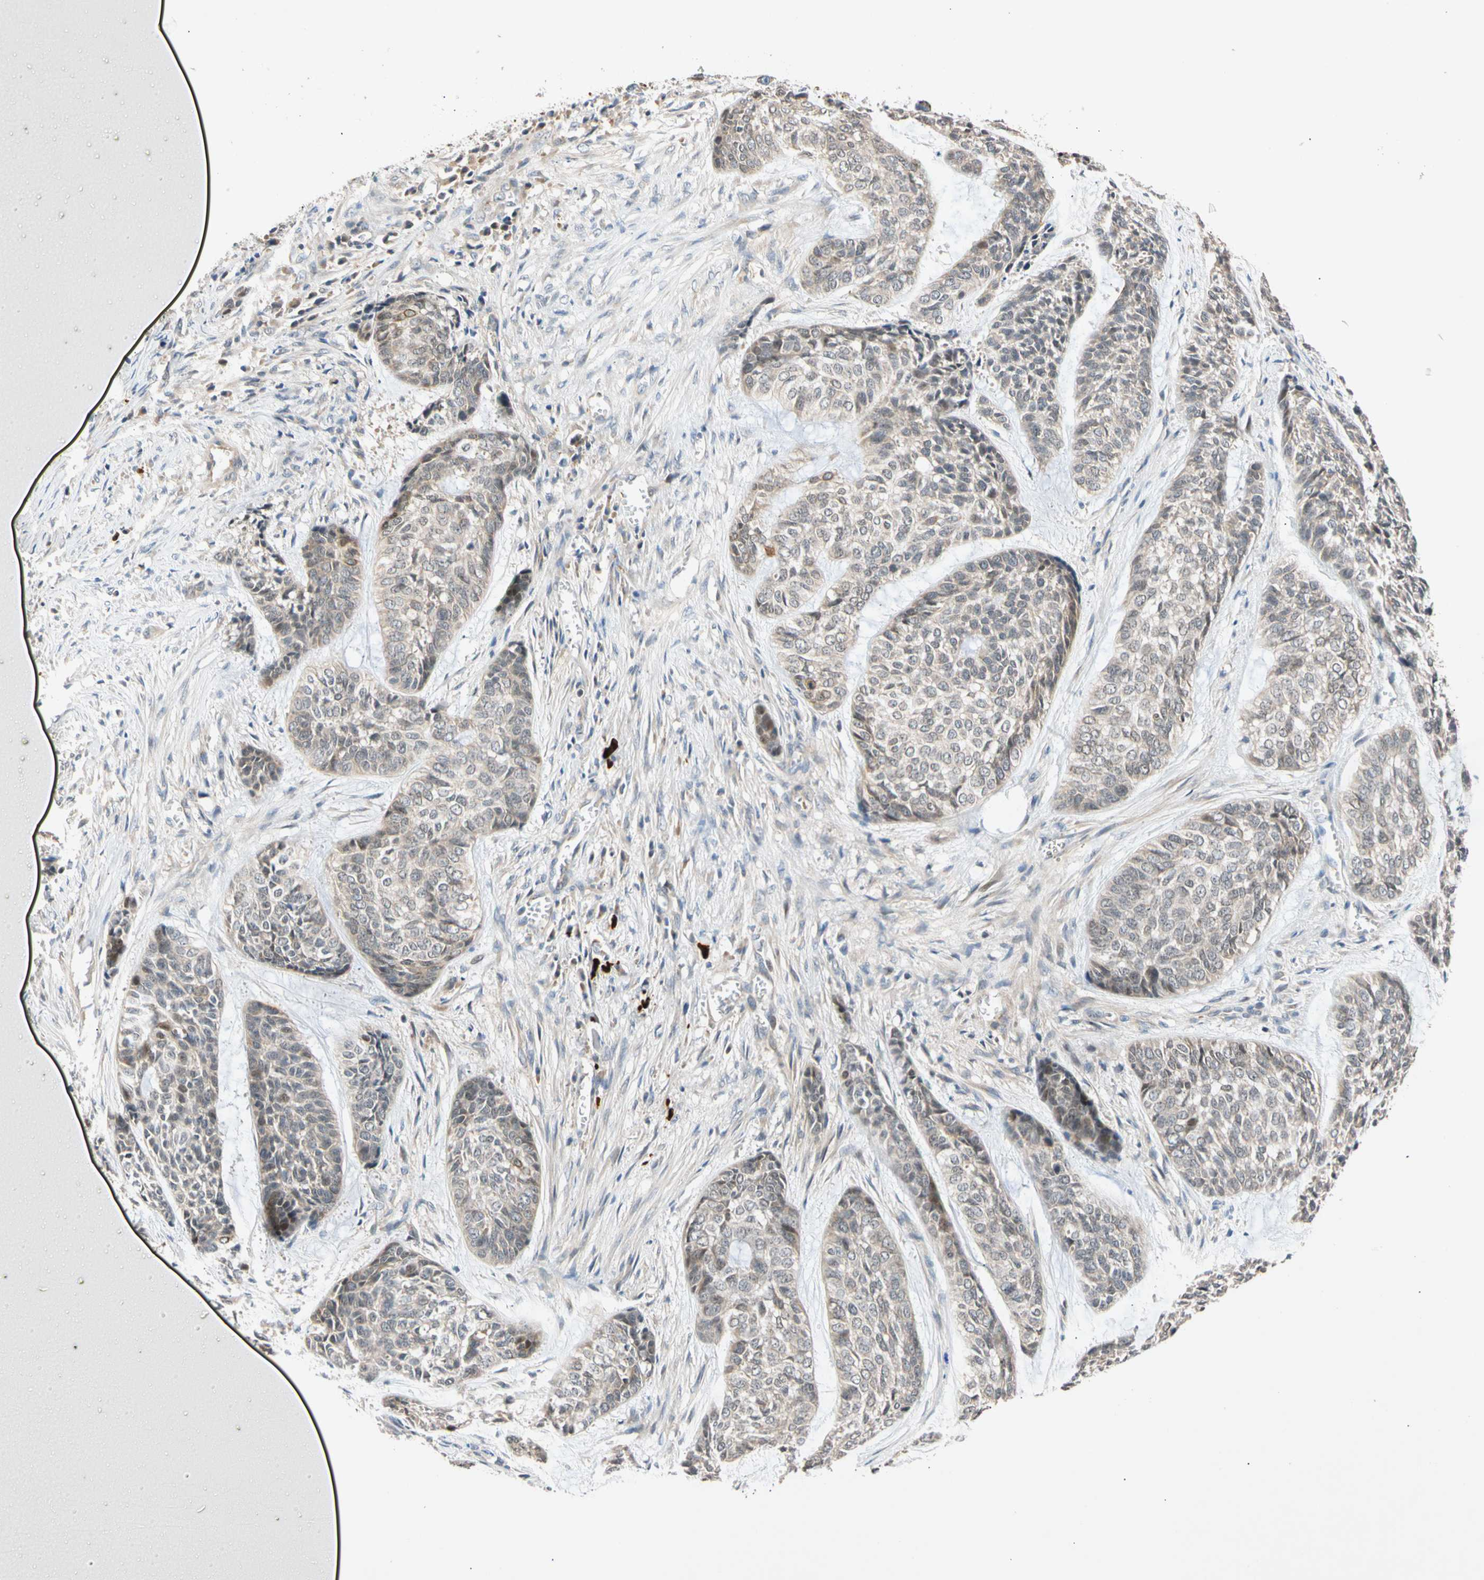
{"staining": {"intensity": "negative", "quantity": "none", "location": "none"}, "tissue": "skin cancer", "cell_type": "Tumor cells", "image_type": "cancer", "snomed": [{"axis": "morphology", "description": "Basal cell carcinoma"}, {"axis": "topography", "description": "Skin"}], "caption": "Basal cell carcinoma (skin) was stained to show a protein in brown. There is no significant staining in tumor cells. (DAB immunohistochemistry (IHC) with hematoxylin counter stain).", "gene": "CNST", "patient": {"sex": "female", "age": 64}}